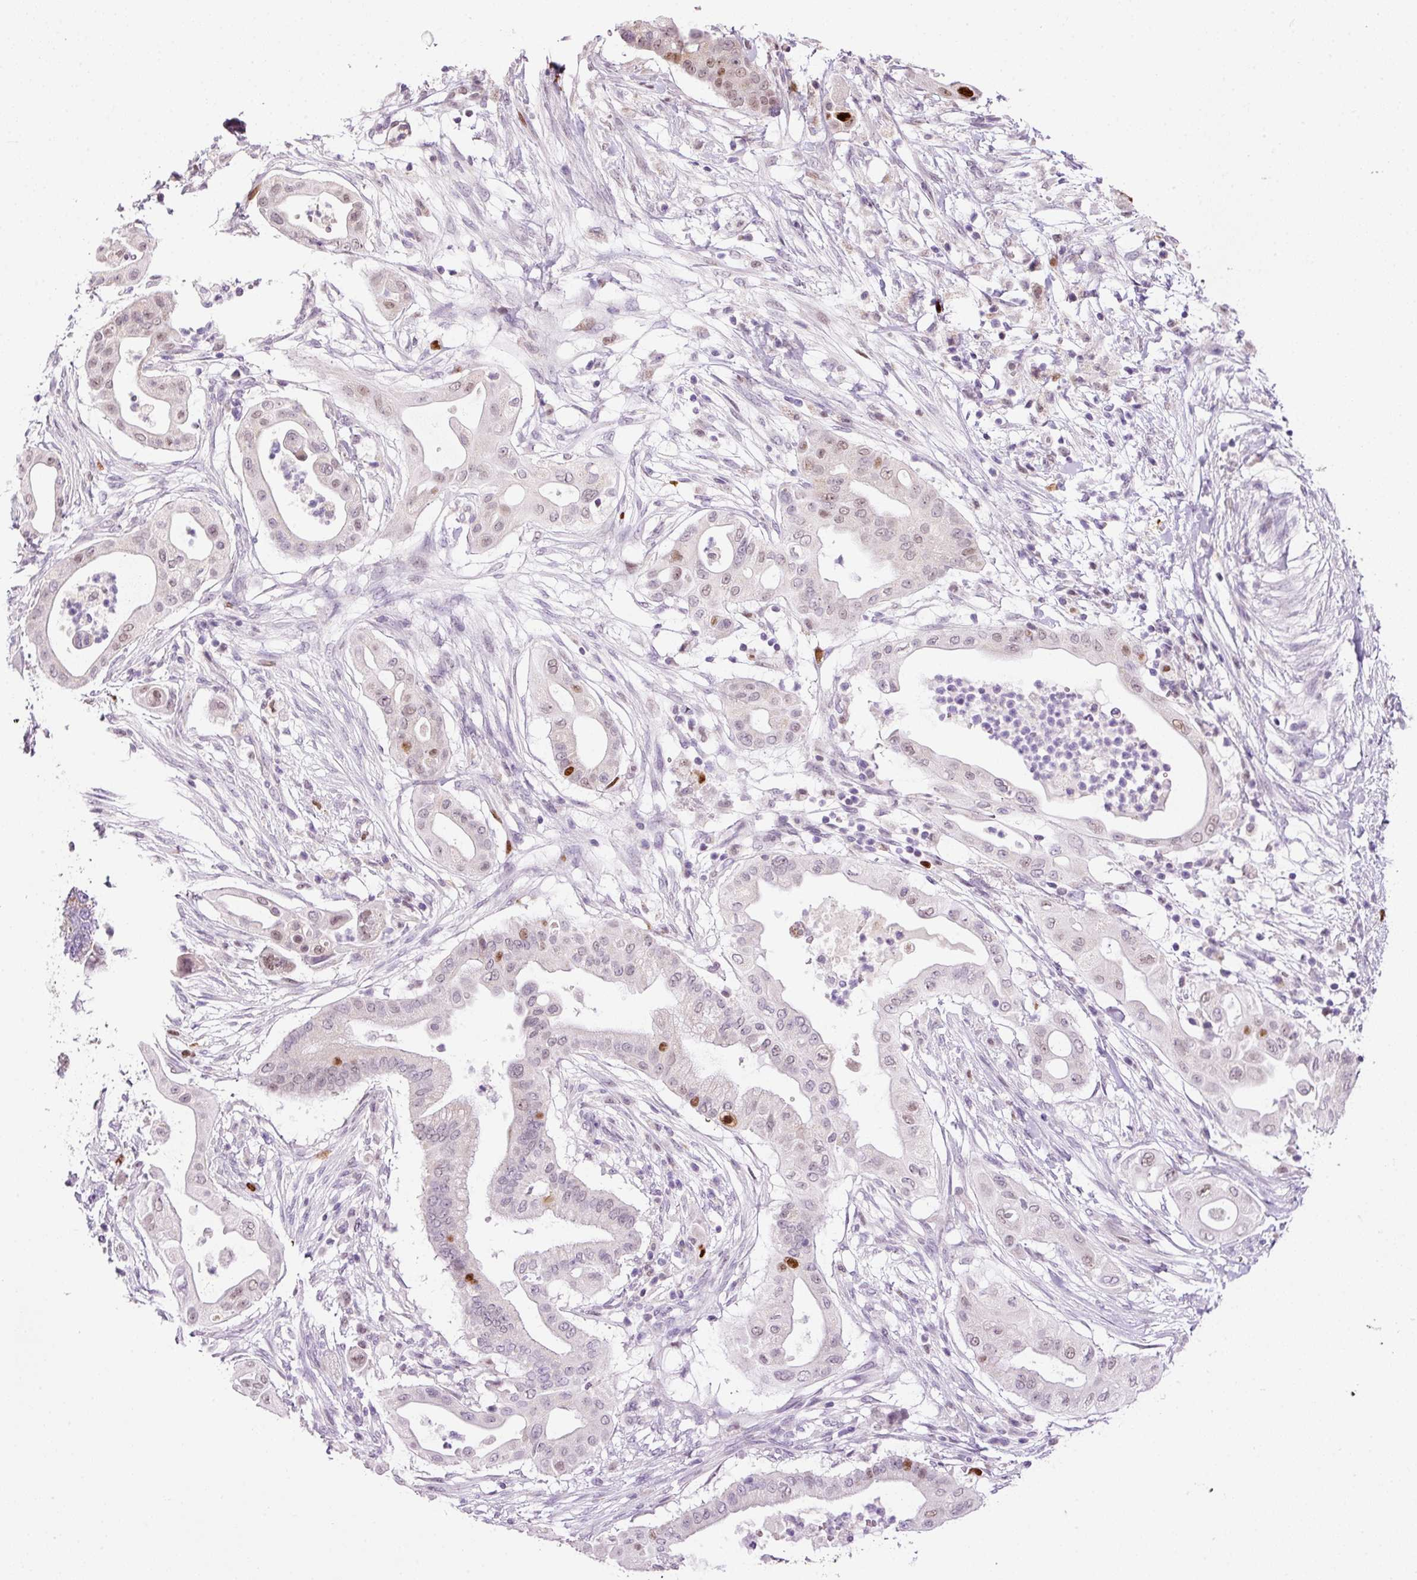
{"staining": {"intensity": "strong", "quantity": "<25%", "location": "nuclear"}, "tissue": "pancreatic cancer", "cell_type": "Tumor cells", "image_type": "cancer", "snomed": [{"axis": "morphology", "description": "Adenocarcinoma, NOS"}, {"axis": "topography", "description": "Pancreas"}], "caption": "Approximately <25% of tumor cells in human adenocarcinoma (pancreatic) reveal strong nuclear protein expression as visualized by brown immunohistochemical staining.", "gene": "KPNA2", "patient": {"sex": "male", "age": 68}}